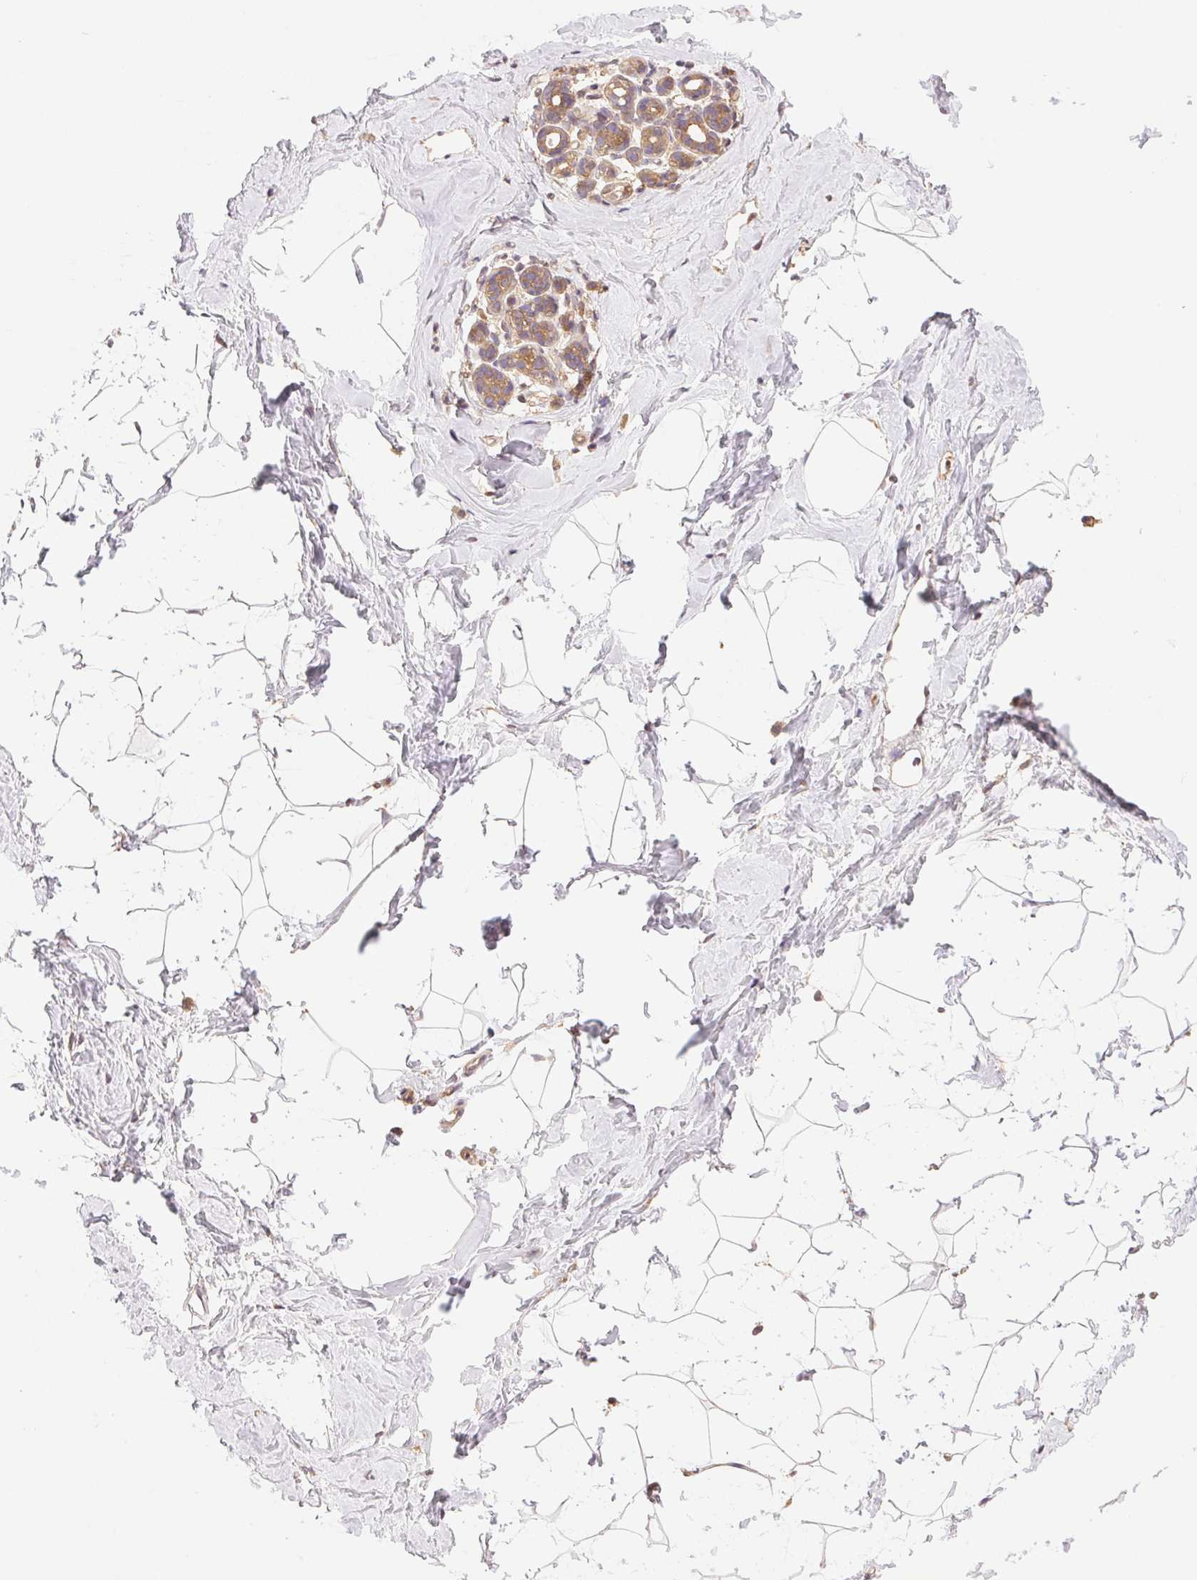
{"staining": {"intensity": "moderate", "quantity": "25%-75%", "location": "cytoplasmic/membranous"}, "tissue": "breast", "cell_type": "Adipocytes", "image_type": "normal", "snomed": [{"axis": "morphology", "description": "Normal tissue, NOS"}, {"axis": "topography", "description": "Breast"}], "caption": "An immunohistochemistry (IHC) micrograph of unremarkable tissue is shown. Protein staining in brown highlights moderate cytoplasmic/membranous positivity in breast within adipocytes. Nuclei are stained in blue.", "gene": "GDI1", "patient": {"sex": "female", "age": 32}}